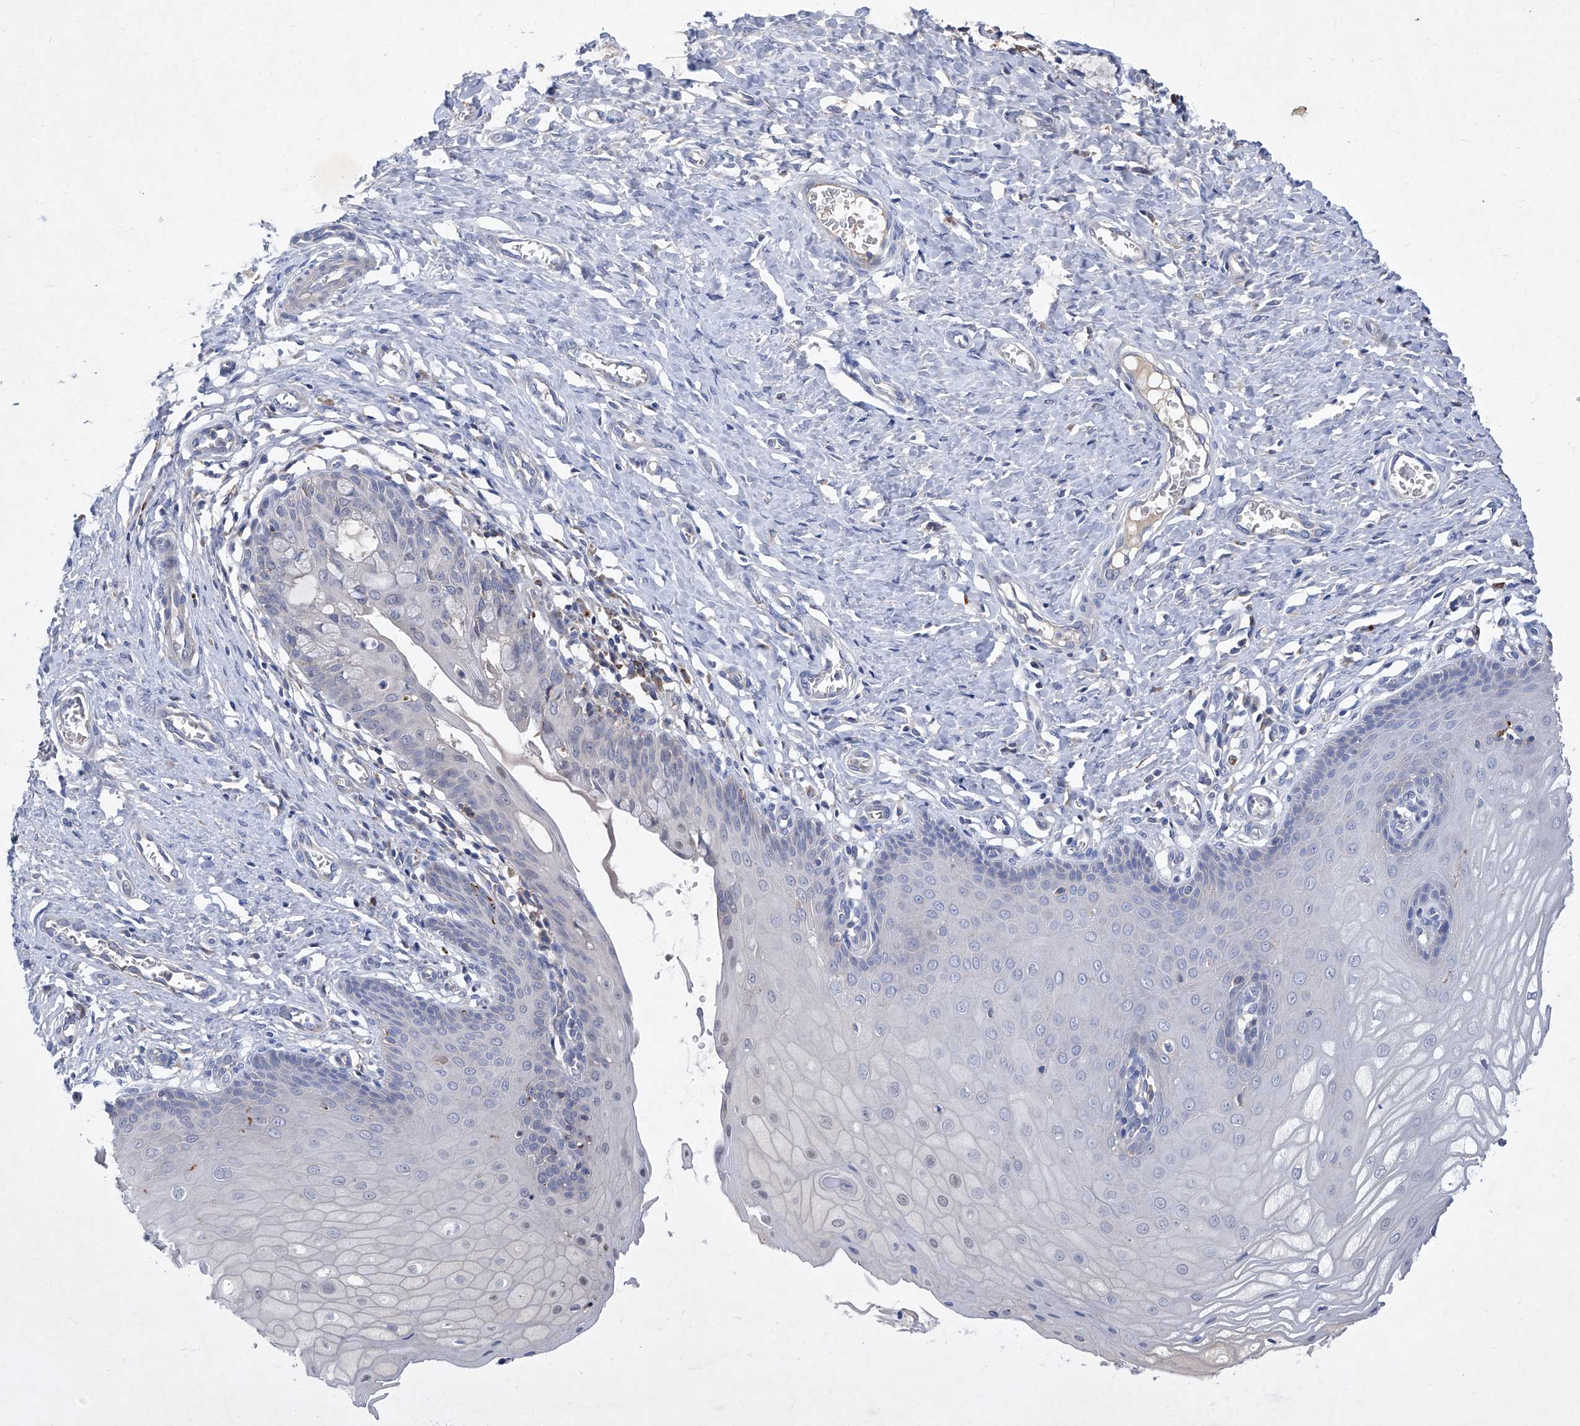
{"staining": {"intensity": "negative", "quantity": "none", "location": "none"}, "tissue": "cervix", "cell_type": "Glandular cells", "image_type": "normal", "snomed": [{"axis": "morphology", "description": "Normal tissue, NOS"}, {"axis": "topography", "description": "Cervix"}], "caption": "Immunohistochemistry (IHC) of normal human cervix shows no positivity in glandular cells.", "gene": "SBK2", "patient": {"sex": "female", "age": 55}}